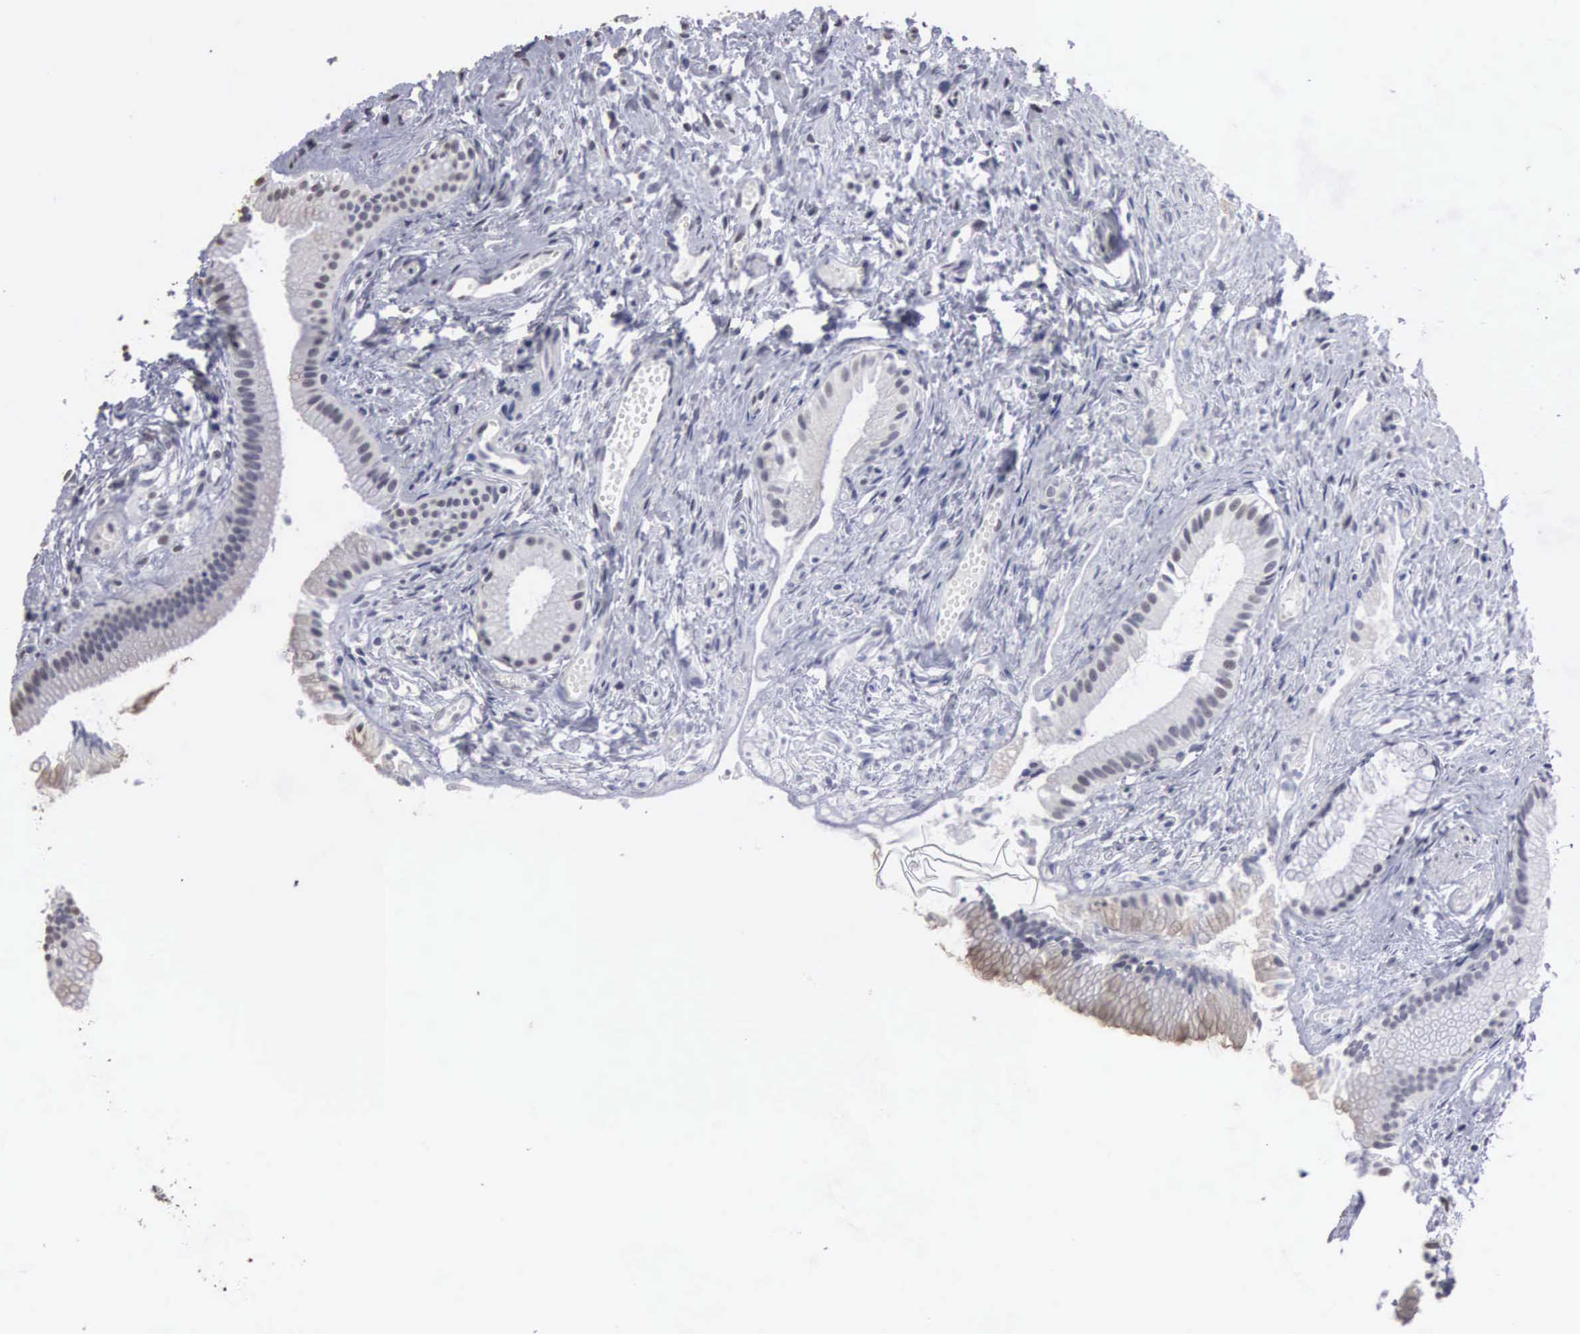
{"staining": {"intensity": "weak", "quantity": "<25%", "location": "cytoplasmic/membranous,nuclear"}, "tissue": "gallbladder", "cell_type": "Glandular cells", "image_type": "normal", "snomed": [{"axis": "morphology", "description": "Normal tissue, NOS"}, {"axis": "topography", "description": "Gallbladder"}], "caption": "Glandular cells show no significant protein expression in unremarkable gallbladder.", "gene": "UPB1", "patient": {"sex": "female", "age": 58}}